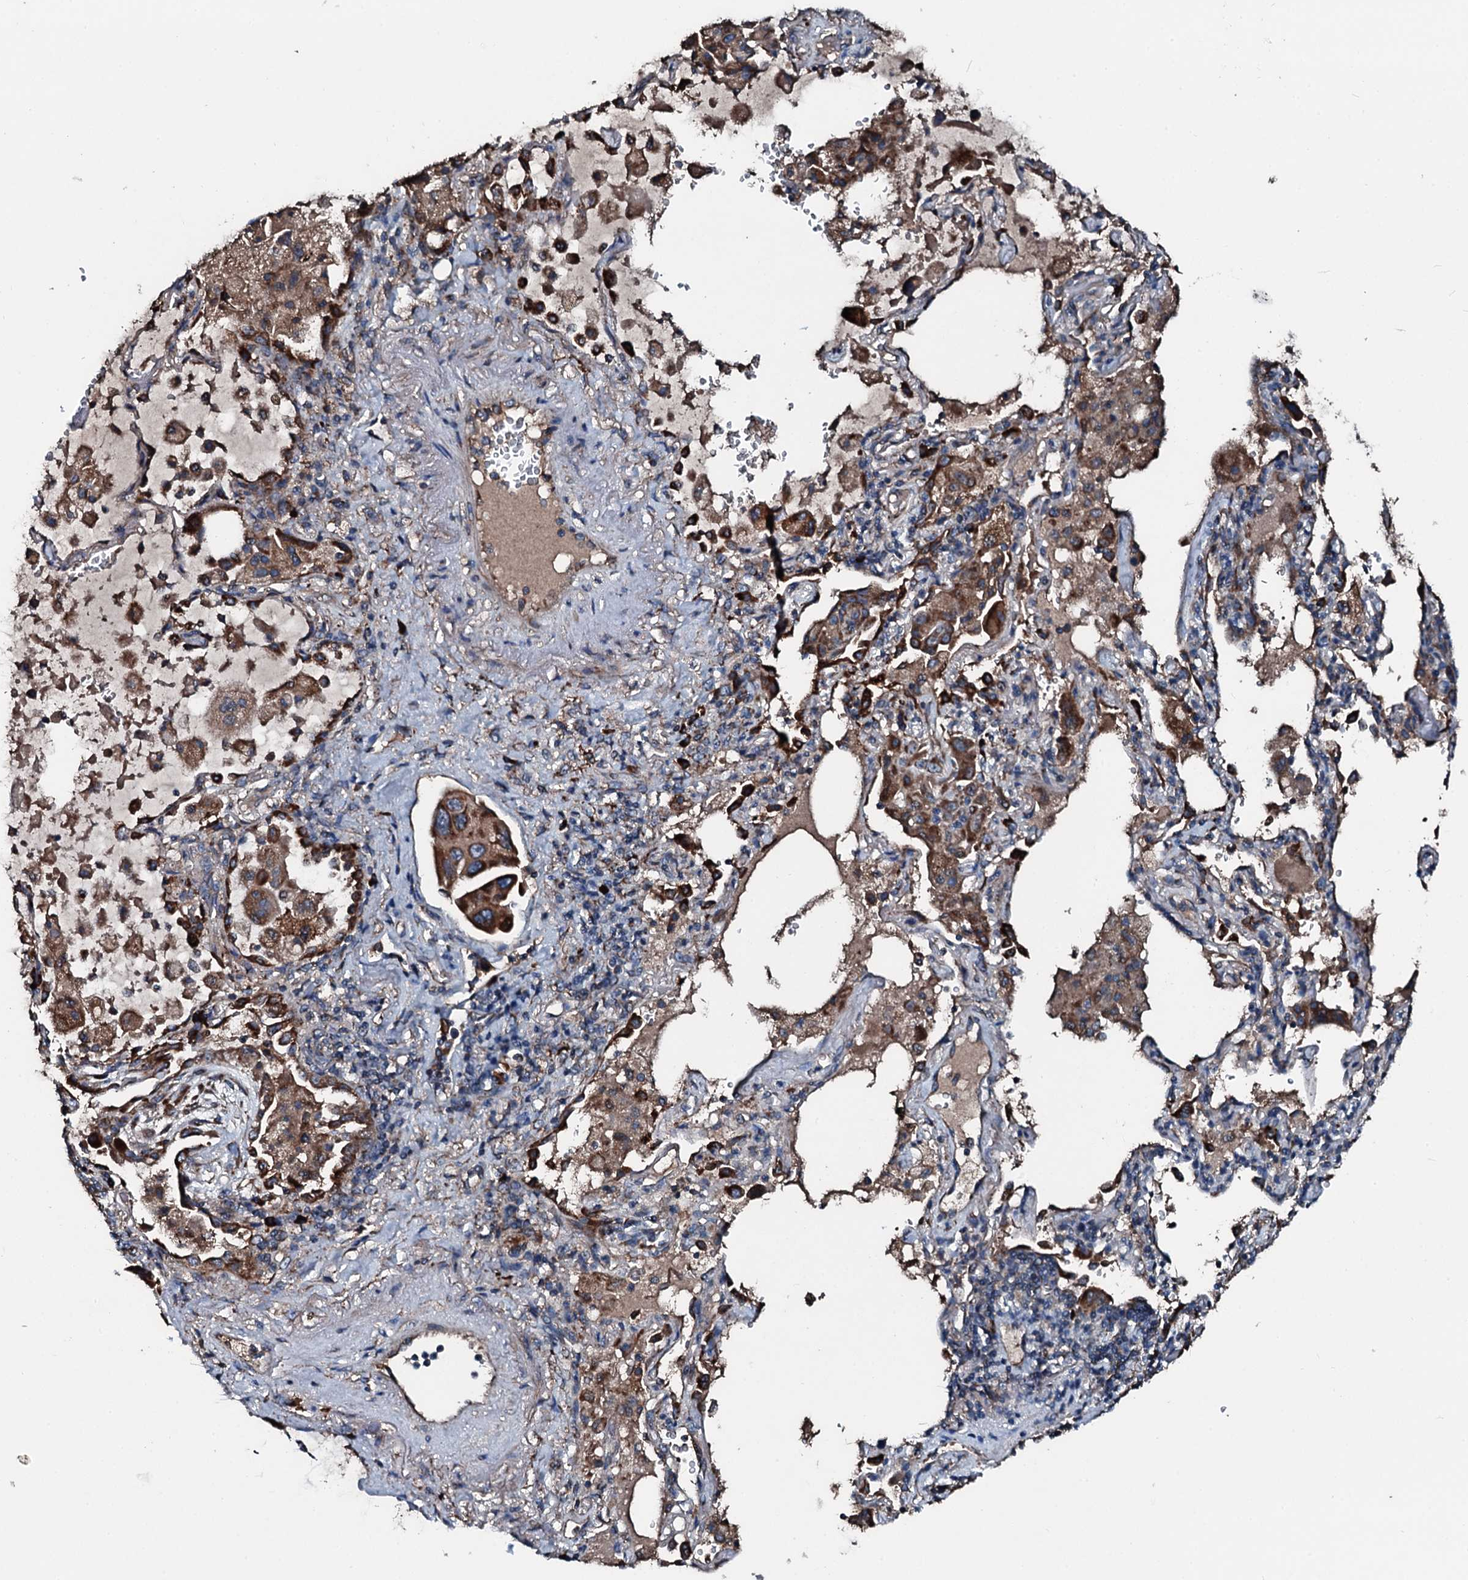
{"staining": {"intensity": "strong", "quantity": ">75%", "location": "cytoplasmic/membranous"}, "tissue": "lung cancer", "cell_type": "Tumor cells", "image_type": "cancer", "snomed": [{"axis": "morphology", "description": "Squamous cell carcinoma, NOS"}, {"axis": "topography", "description": "Lung"}], "caption": "Protein staining of lung squamous cell carcinoma tissue exhibits strong cytoplasmic/membranous staining in about >75% of tumor cells.", "gene": "ACSS3", "patient": {"sex": "female", "age": 73}}